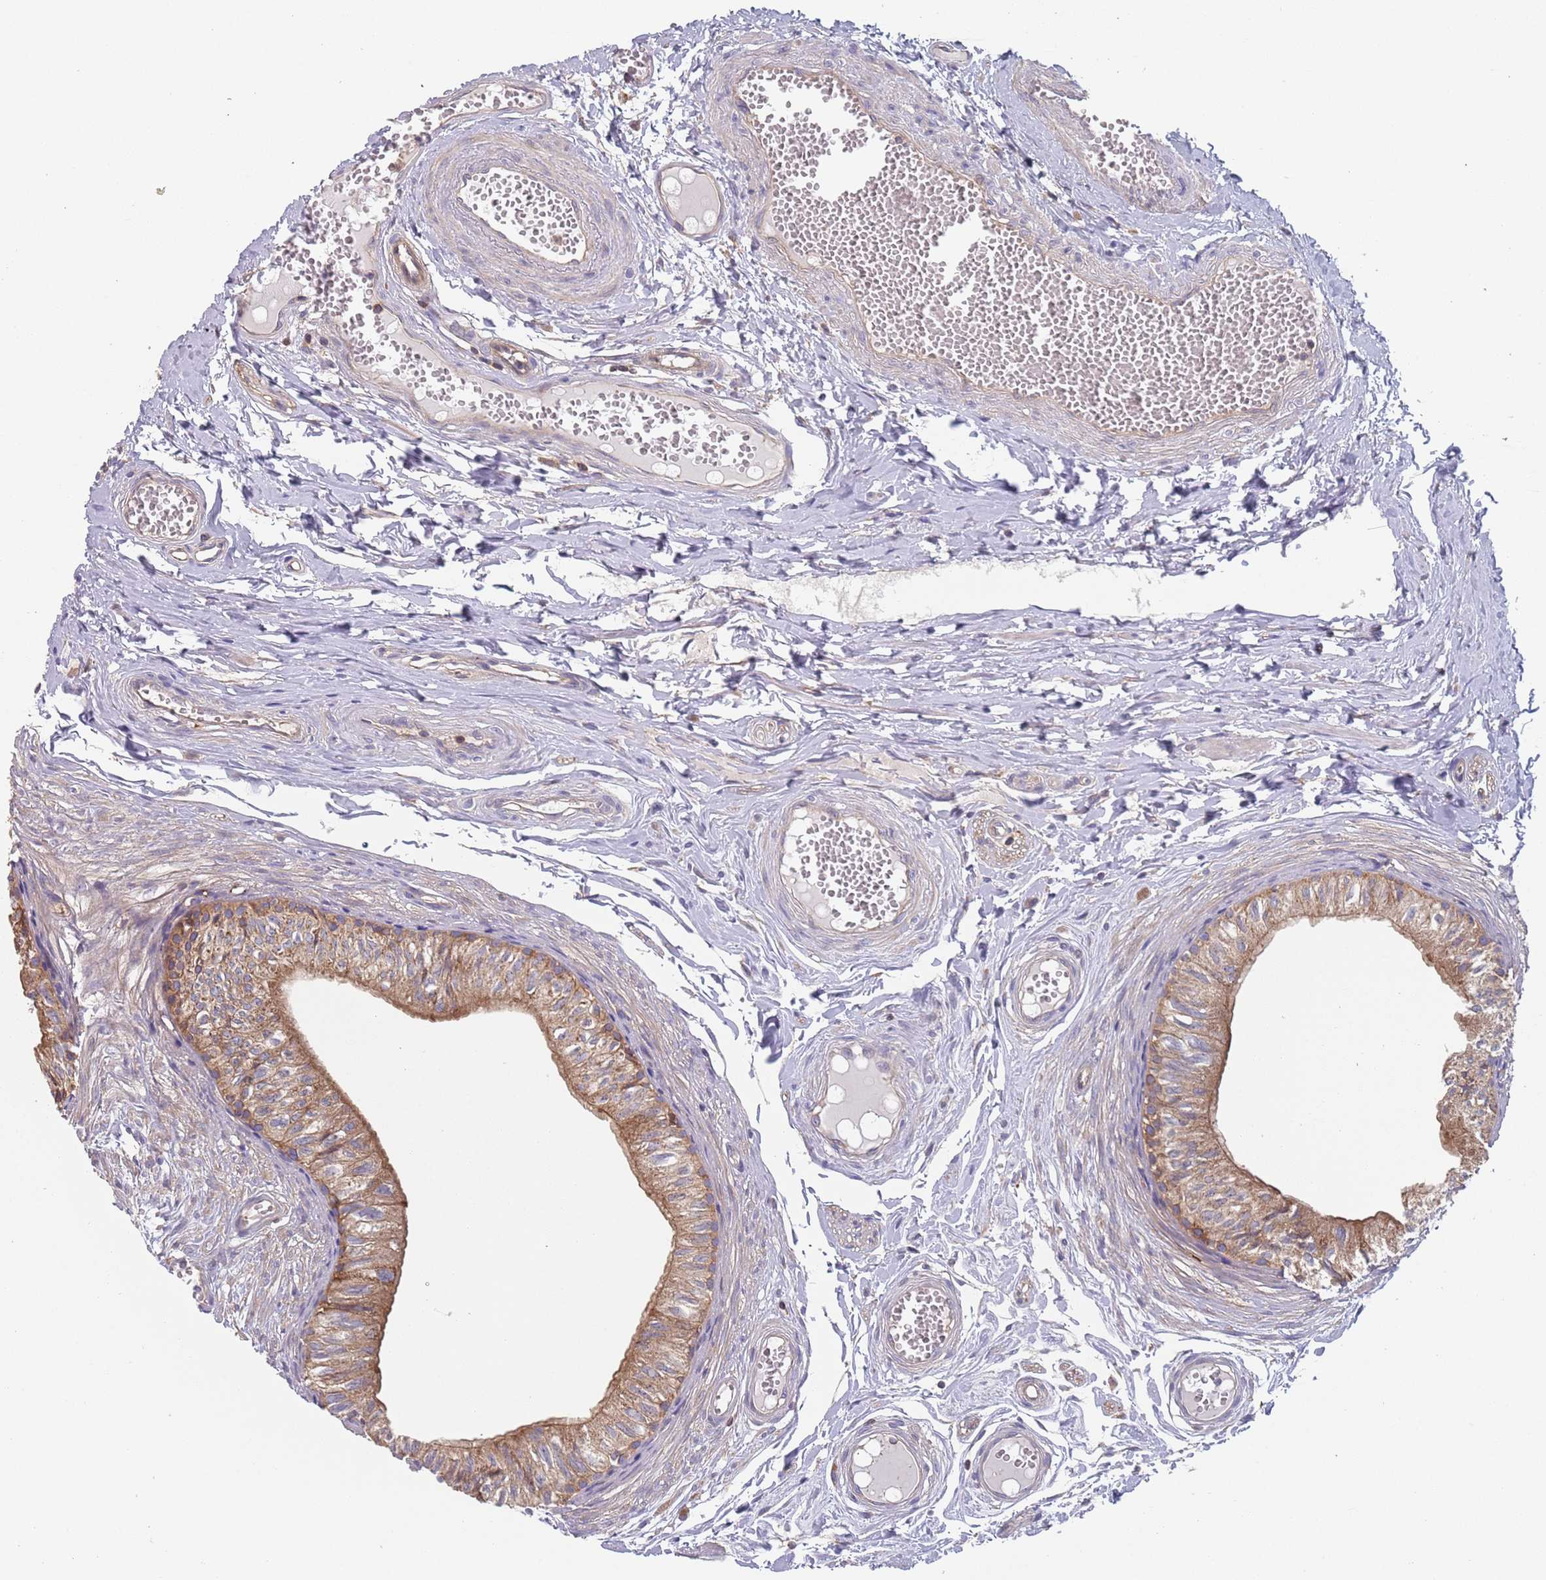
{"staining": {"intensity": "strong", "quantity": "25%-75%", "location": "cytoplasmic/membranous"}, "tissue": "epididymis", "cell_type": "Glandular cells", "image_type": "normal", "snomed": [{"axis": "morphology", "description": "Normal tissue, NOS"}, {"axis": "topography", "description": "Epididymis"}], "caption": "Immunohistochemistry staining of unremarkable epididymis, which reveals high levels of strong cytoplasmic/membranous staining in about 25%-75% of glandular cells indicating strong cytoplasmic/membranous protein positivity. The staining was performed using DAB (3,3'-diaminobenzidine) (brown) for protein detection and nuclei were counterstained in hematoxylin (blue).", "gene": "GDI1", "patient": {"sex": "male", "age": 37}}